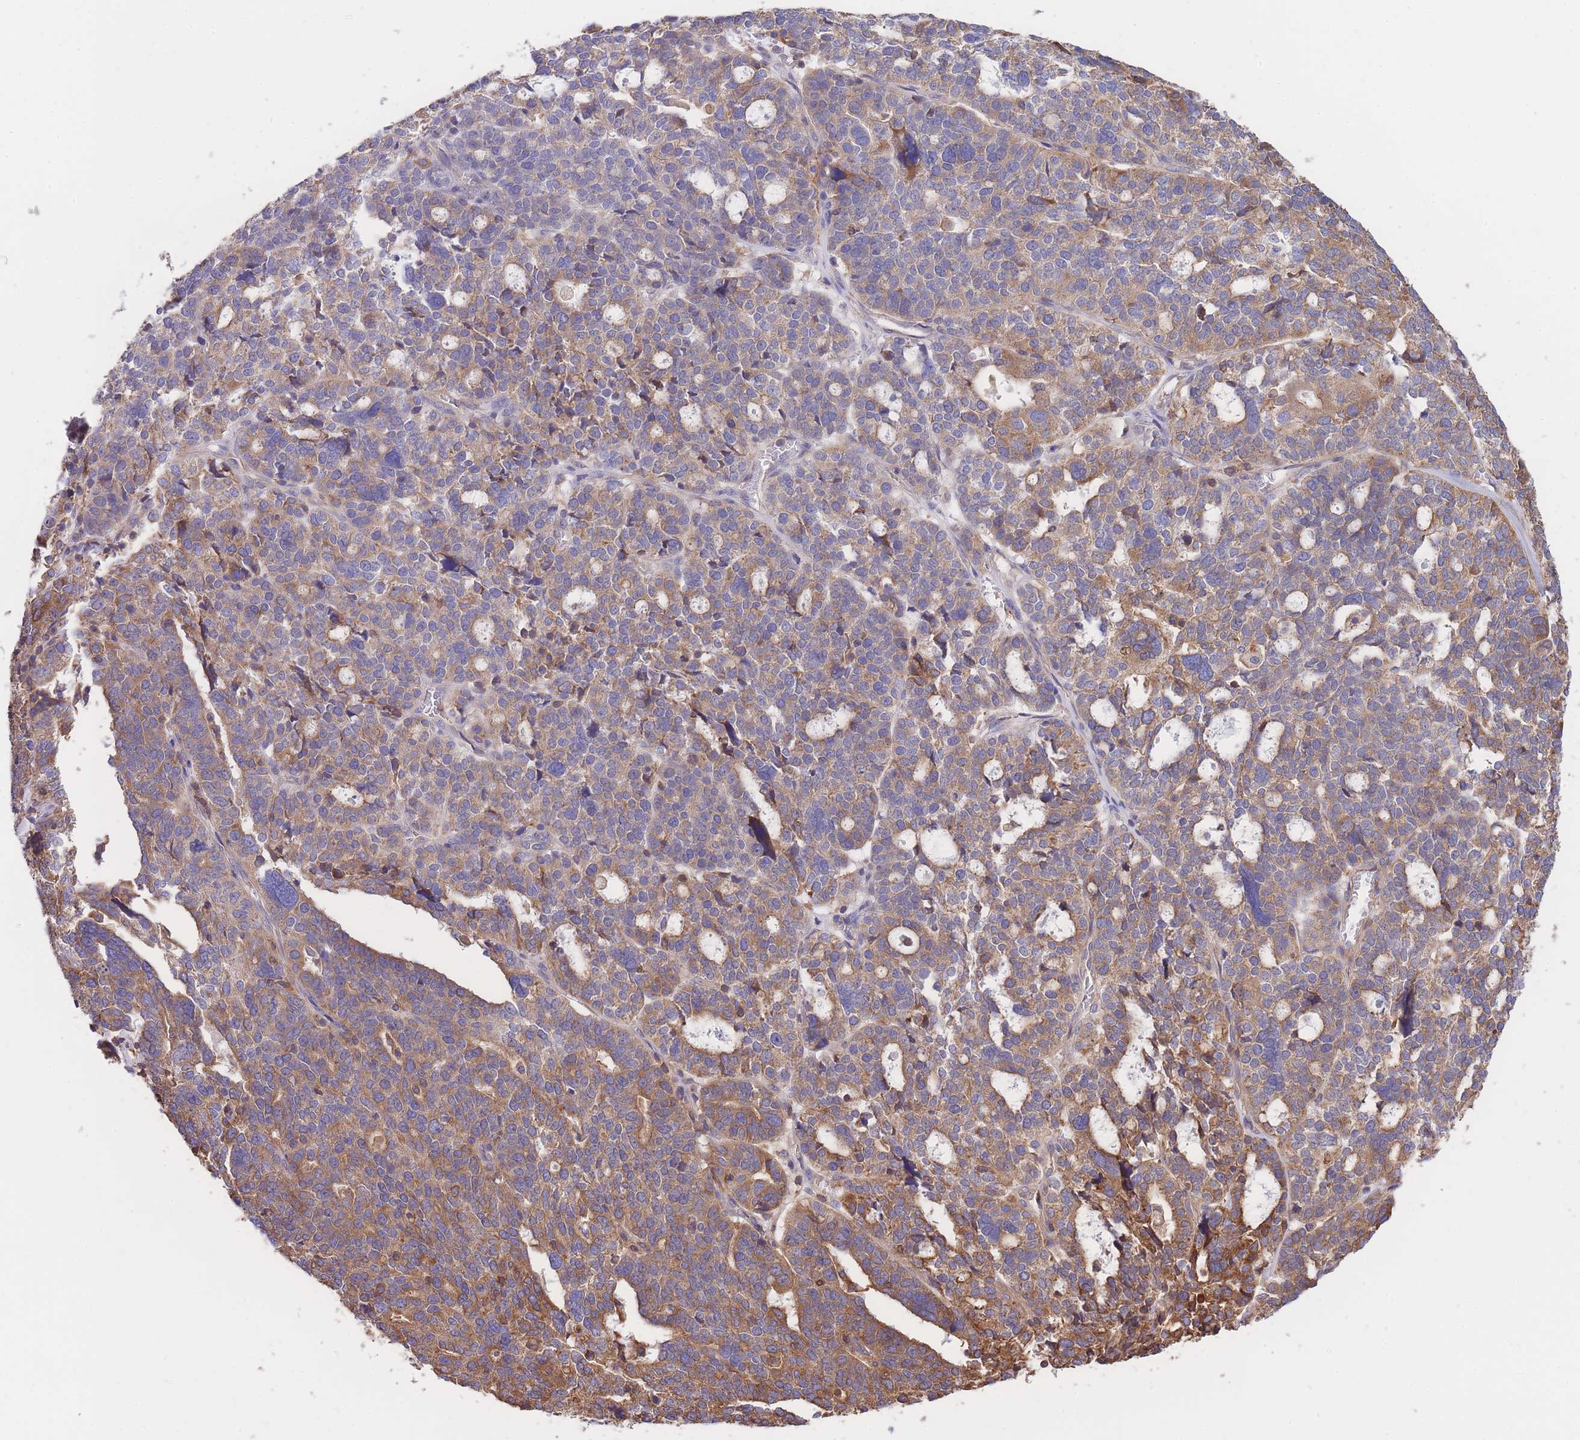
{"staining": {"intensity": "moderate", "quantity": ">75%", "location": "cytoplasmic/membranous"}, "tissue": "ovarian cancer", "cell_type": "Tumor cells", "image_type": "cancer", "snomed": [{"axis": "morphology", "description": "Cystadenocarcinoma, serous, NOS"}, {"axis": "topography", "description": "Ovary"}], "caption": "Human ovarian cancer stained with a brown dye displays moderate cytoplasmic/membranous positive staining in approximately >75% of tumor cells.", "gene": "LRRN4CL", "patient": {"sex": "female", "age": 59}}